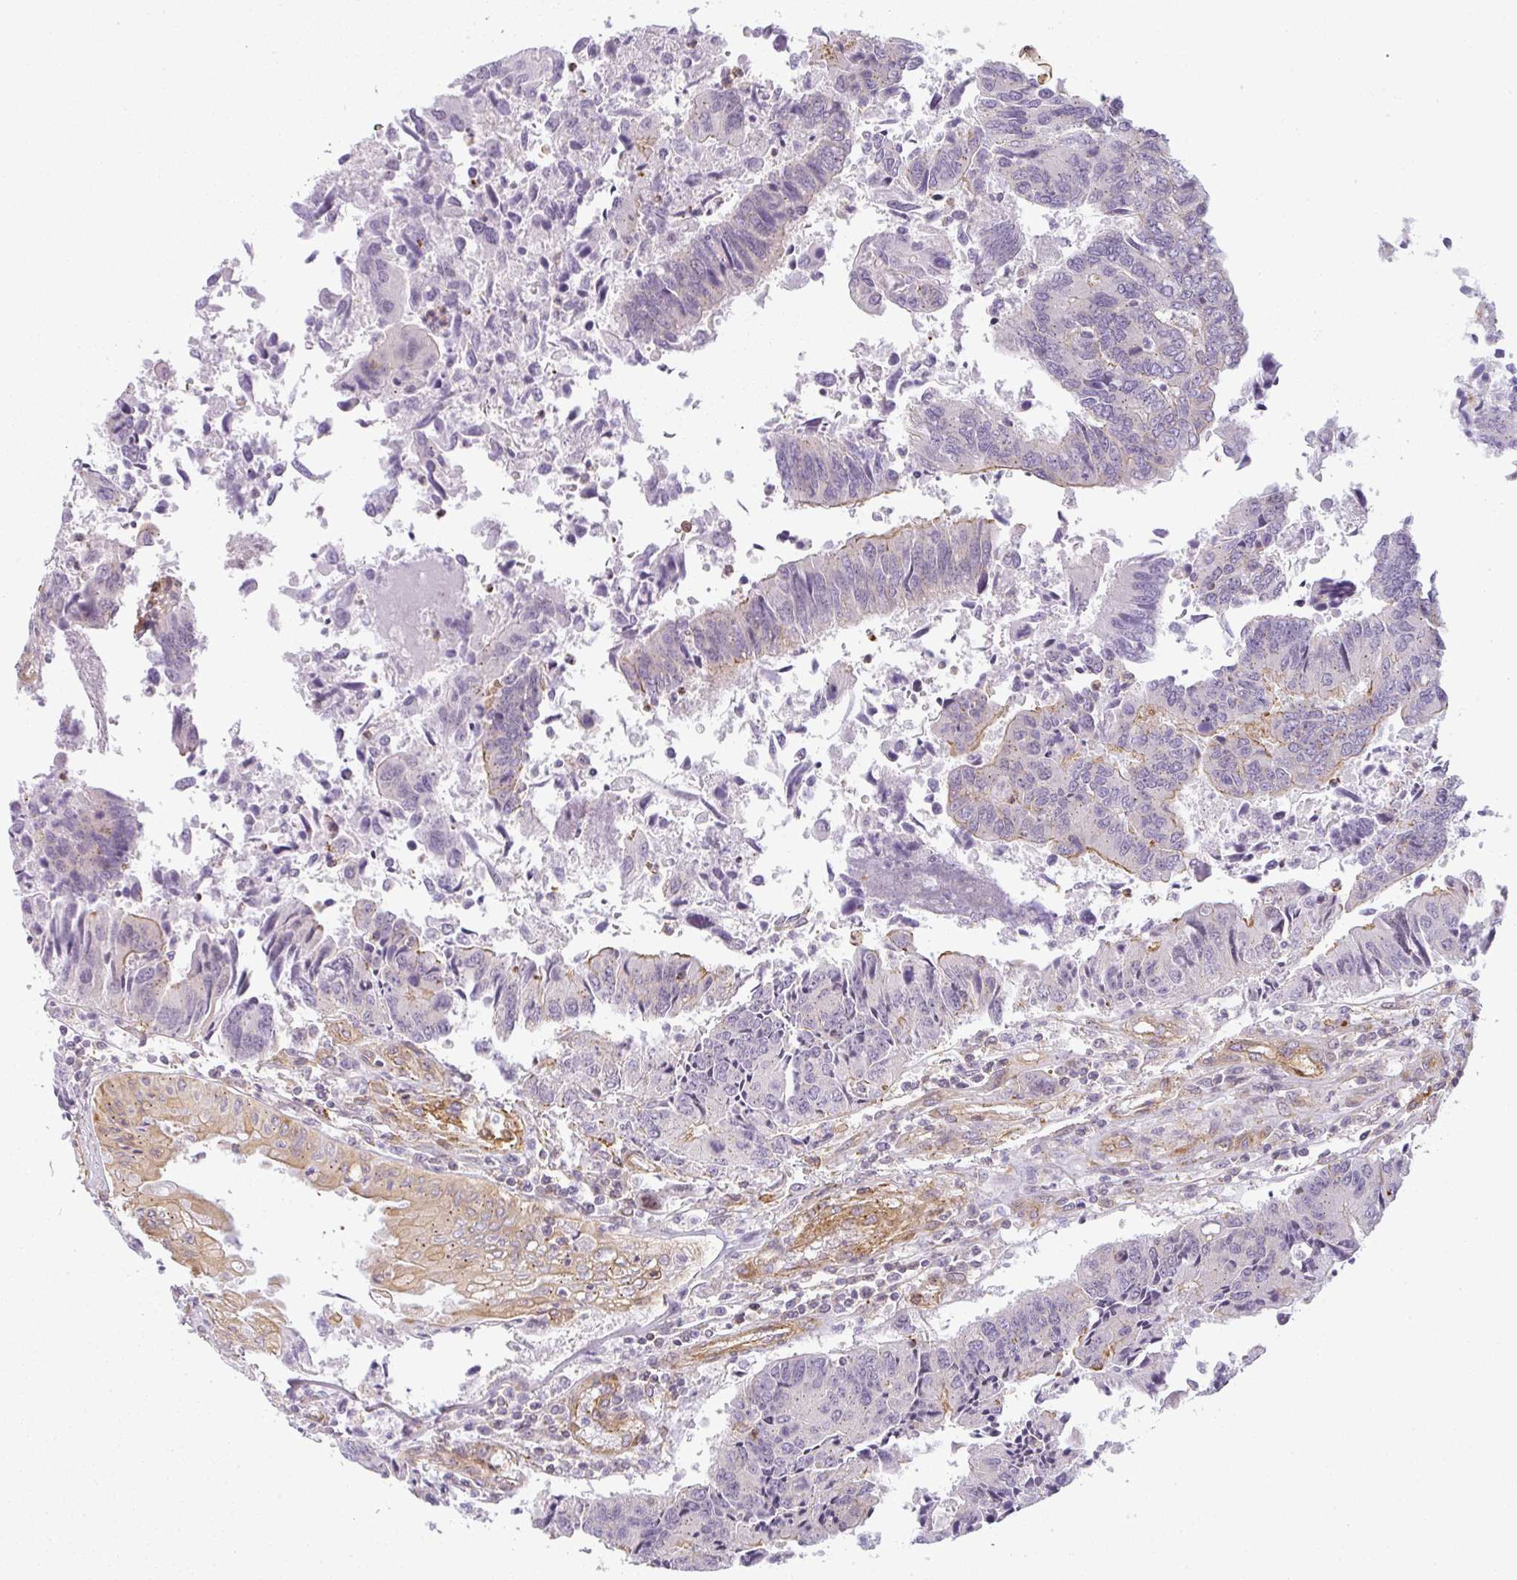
{"staining": {"intensity": "negative", "quantity": "none", "location": "none"}, "tissue": "colorectal cancer", "cell_type": "Tumor cells", "image_type": "cancer", "snomed": [{"axis": "morphology", "description": "Adenocarcinoma, NOS"}, {"axis": "topography", "description": "Colon"}], "caption": "Immunohistochemical staining of human colorectal cancer (adenocarcinoma) displays no significant staining in tumor cells.", "gene": "SULF1", "patient": {"sex": "female", "age": 67}}